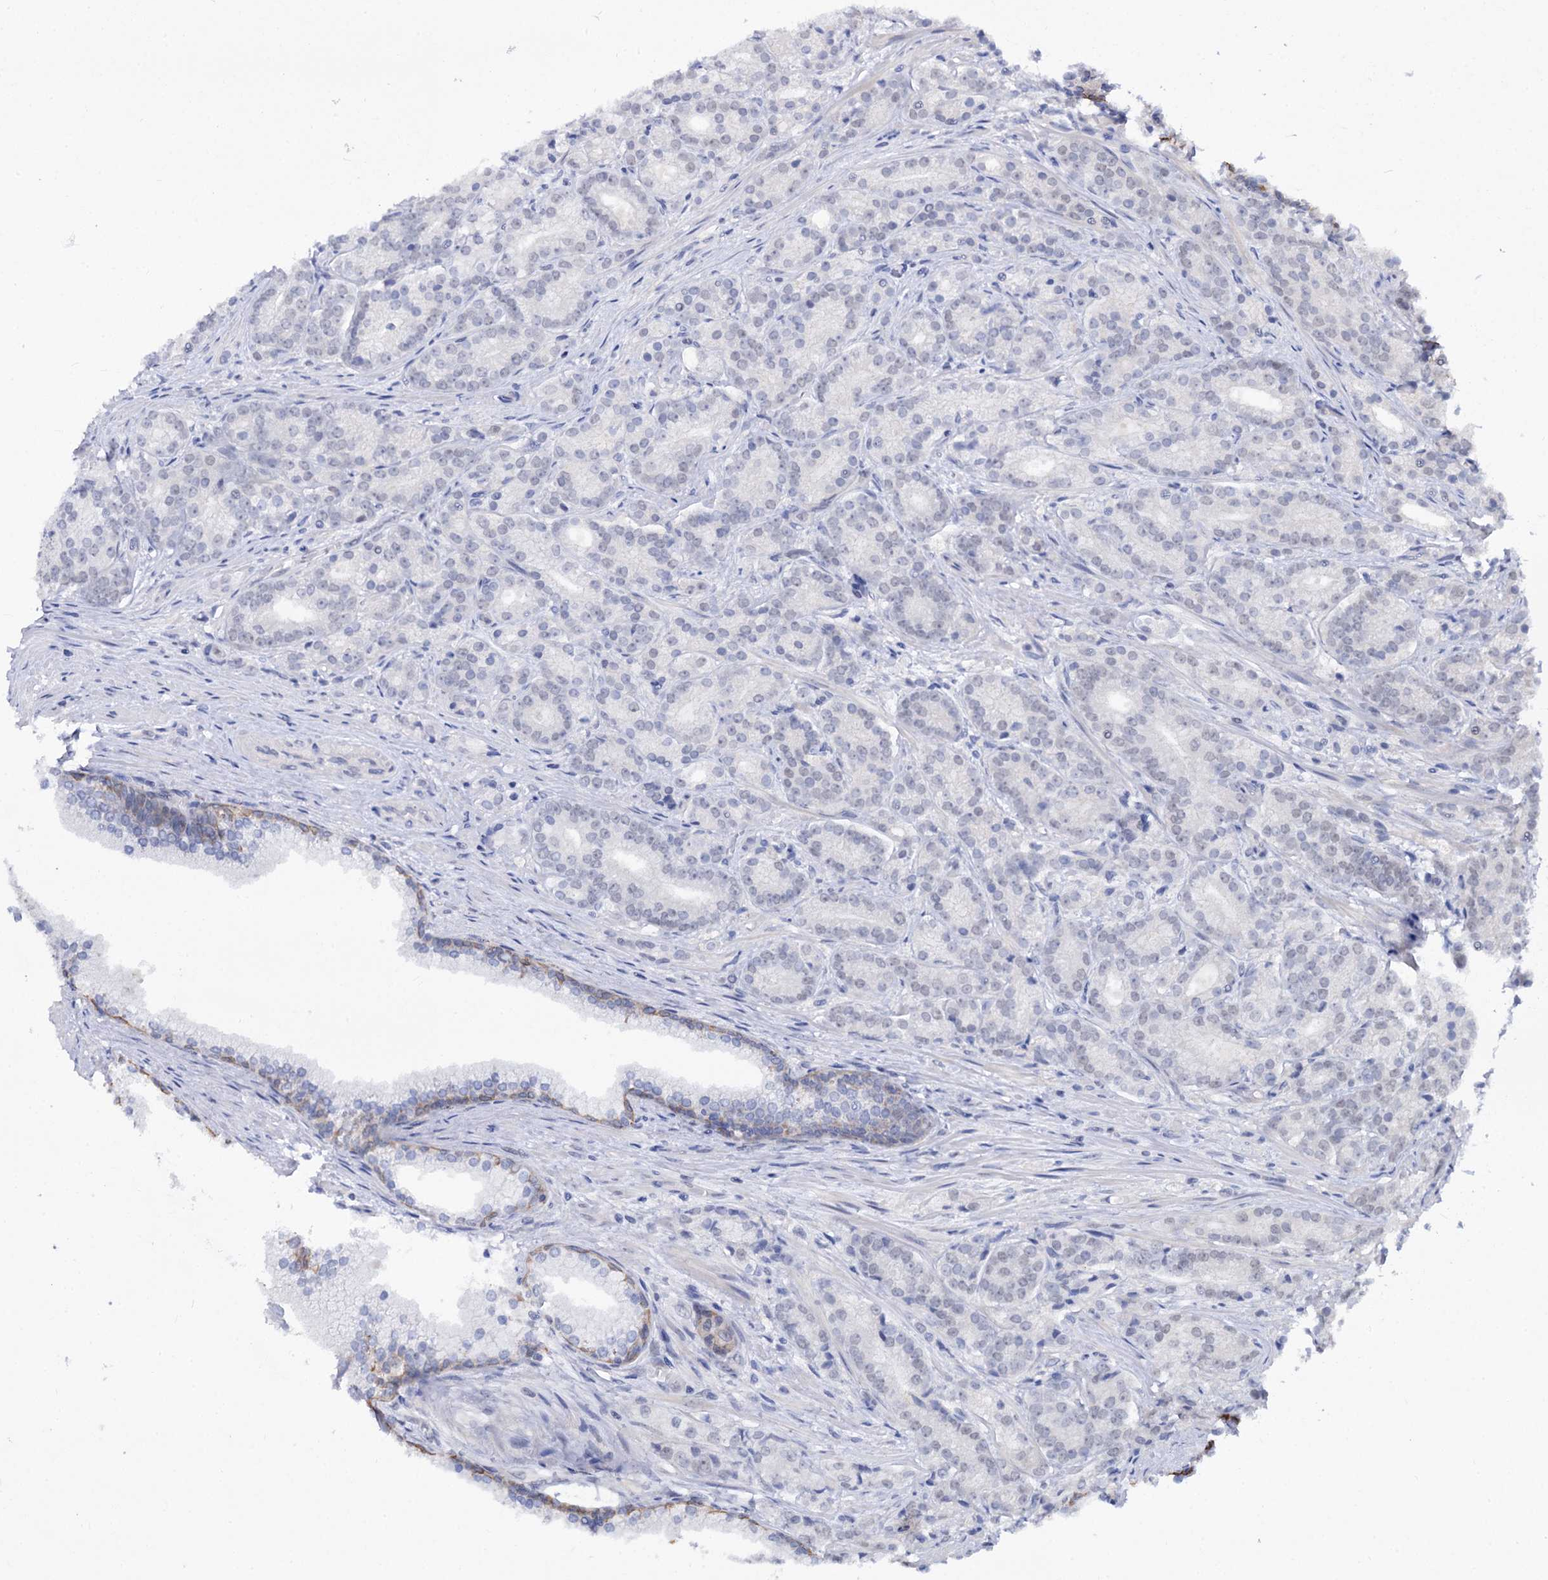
{"staining": {"intensity": "negative", "quantity": "none", "location": "none"}, "tissue": "prostate cancer", "cell_type": "Tumor cells", "image_type": "cancer", "snomed": [{"axis": "morphology", "description": "Adenocarcinoma, Low grade"}, {"axis": "topography", "description": "Prostate"}], "caption": "Immunohistochemical staining of human adenocarcinoma (low-grade) (prostate) demonstrates no significant positivity in tumor cells.", "gene": "NEK10", "patient": {"sex": "male", "age": 71}}